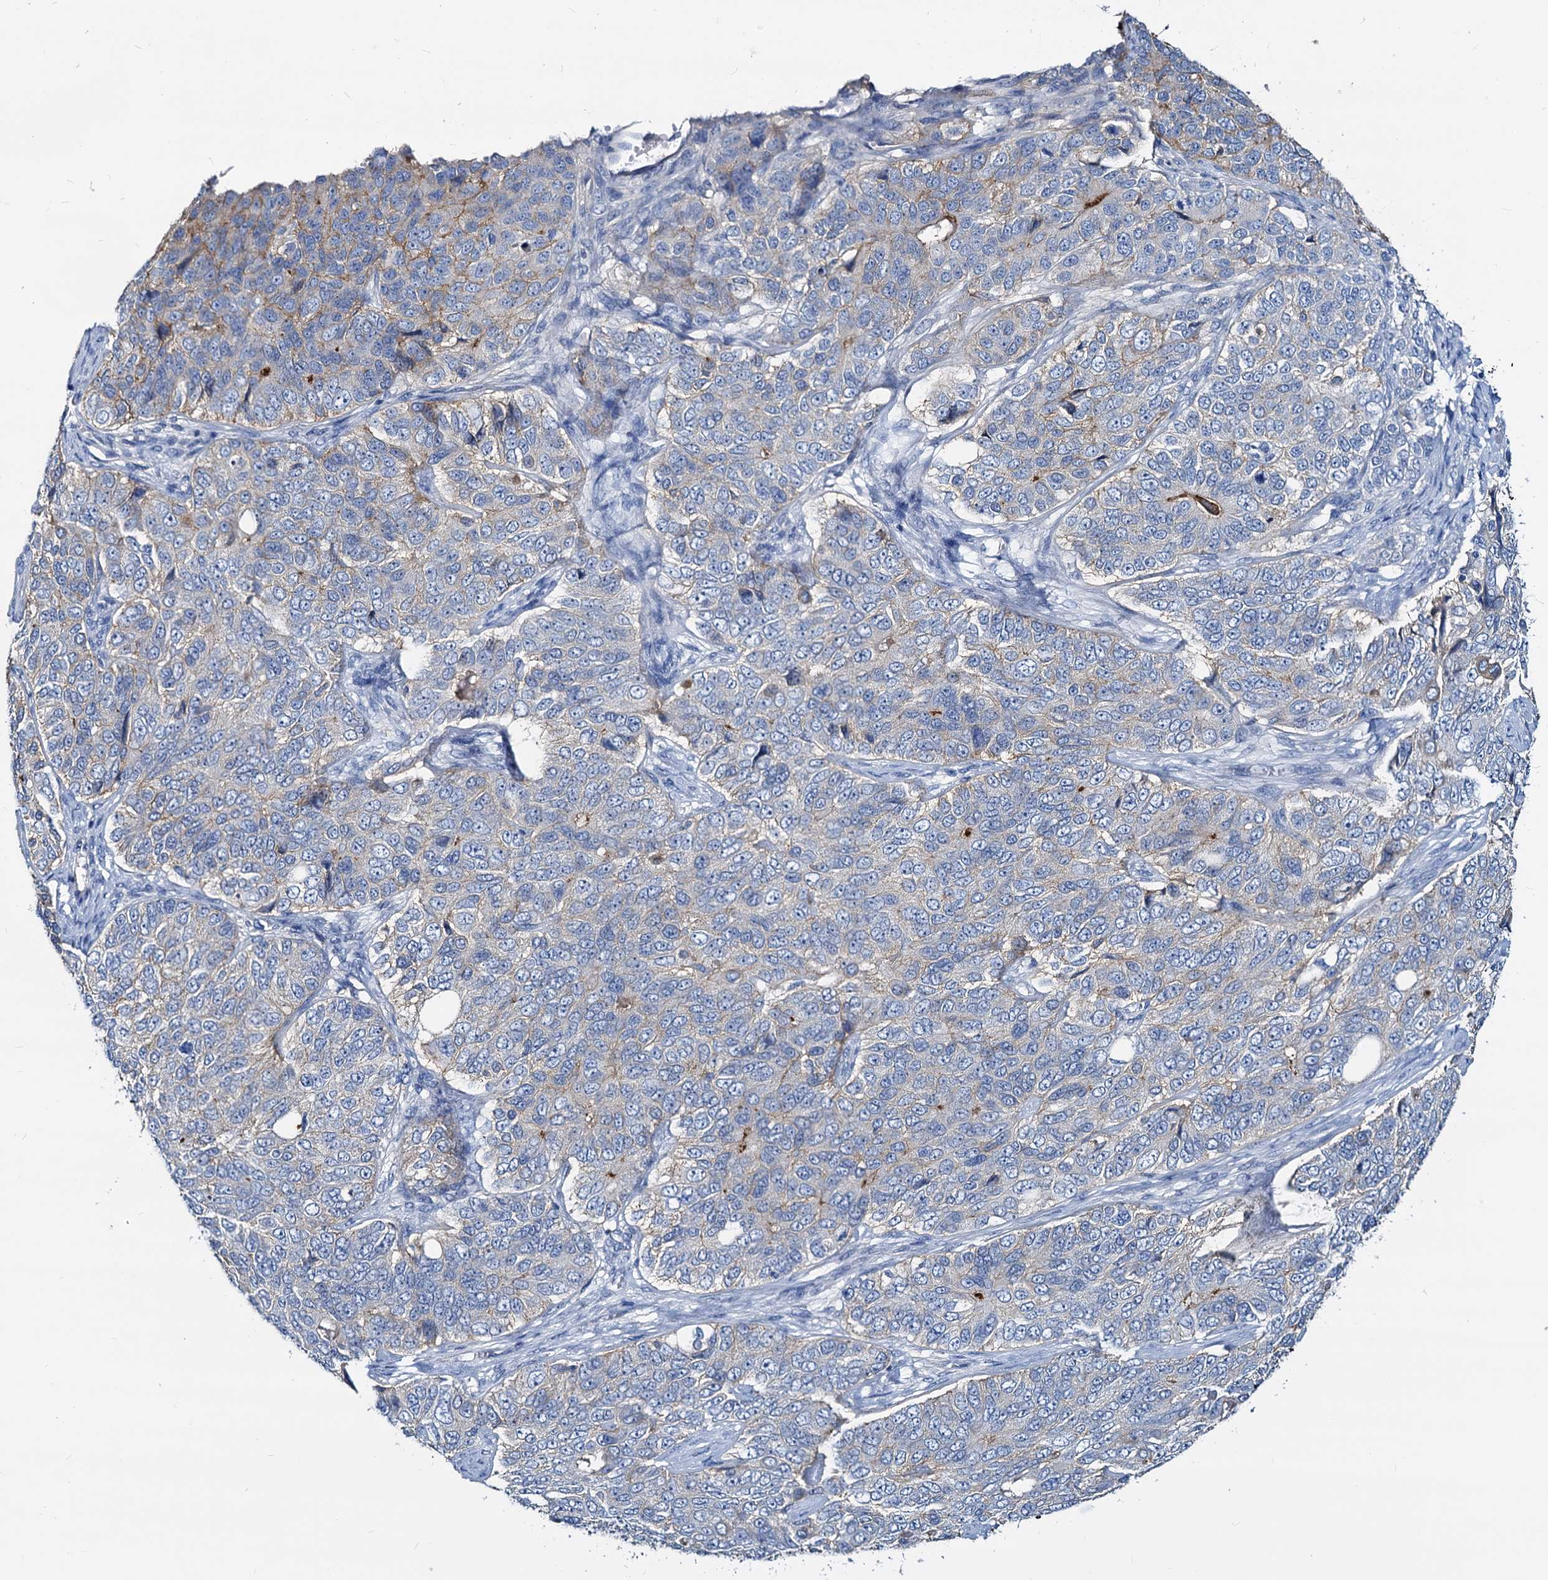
{"staining": {"intensity": "weak", "quantity": "<25%", "location": "cytoplasmic/membranous"}, "tissue": "ovarian cancer", "cell_type": "Tumor cells", "image_type": "cancer", "snomed": [{"axis": "morphology", "description": "Carcinoma, endometroid"}, {"axis": "topography", "description": "Ovary"}], "caption": "A micrograph of human ovarian cancer (endometroid carcinoma) is negative for staining in tumor cells.", "gene": "DYDC2", "patient": {"sex": "female", "age": 51}}